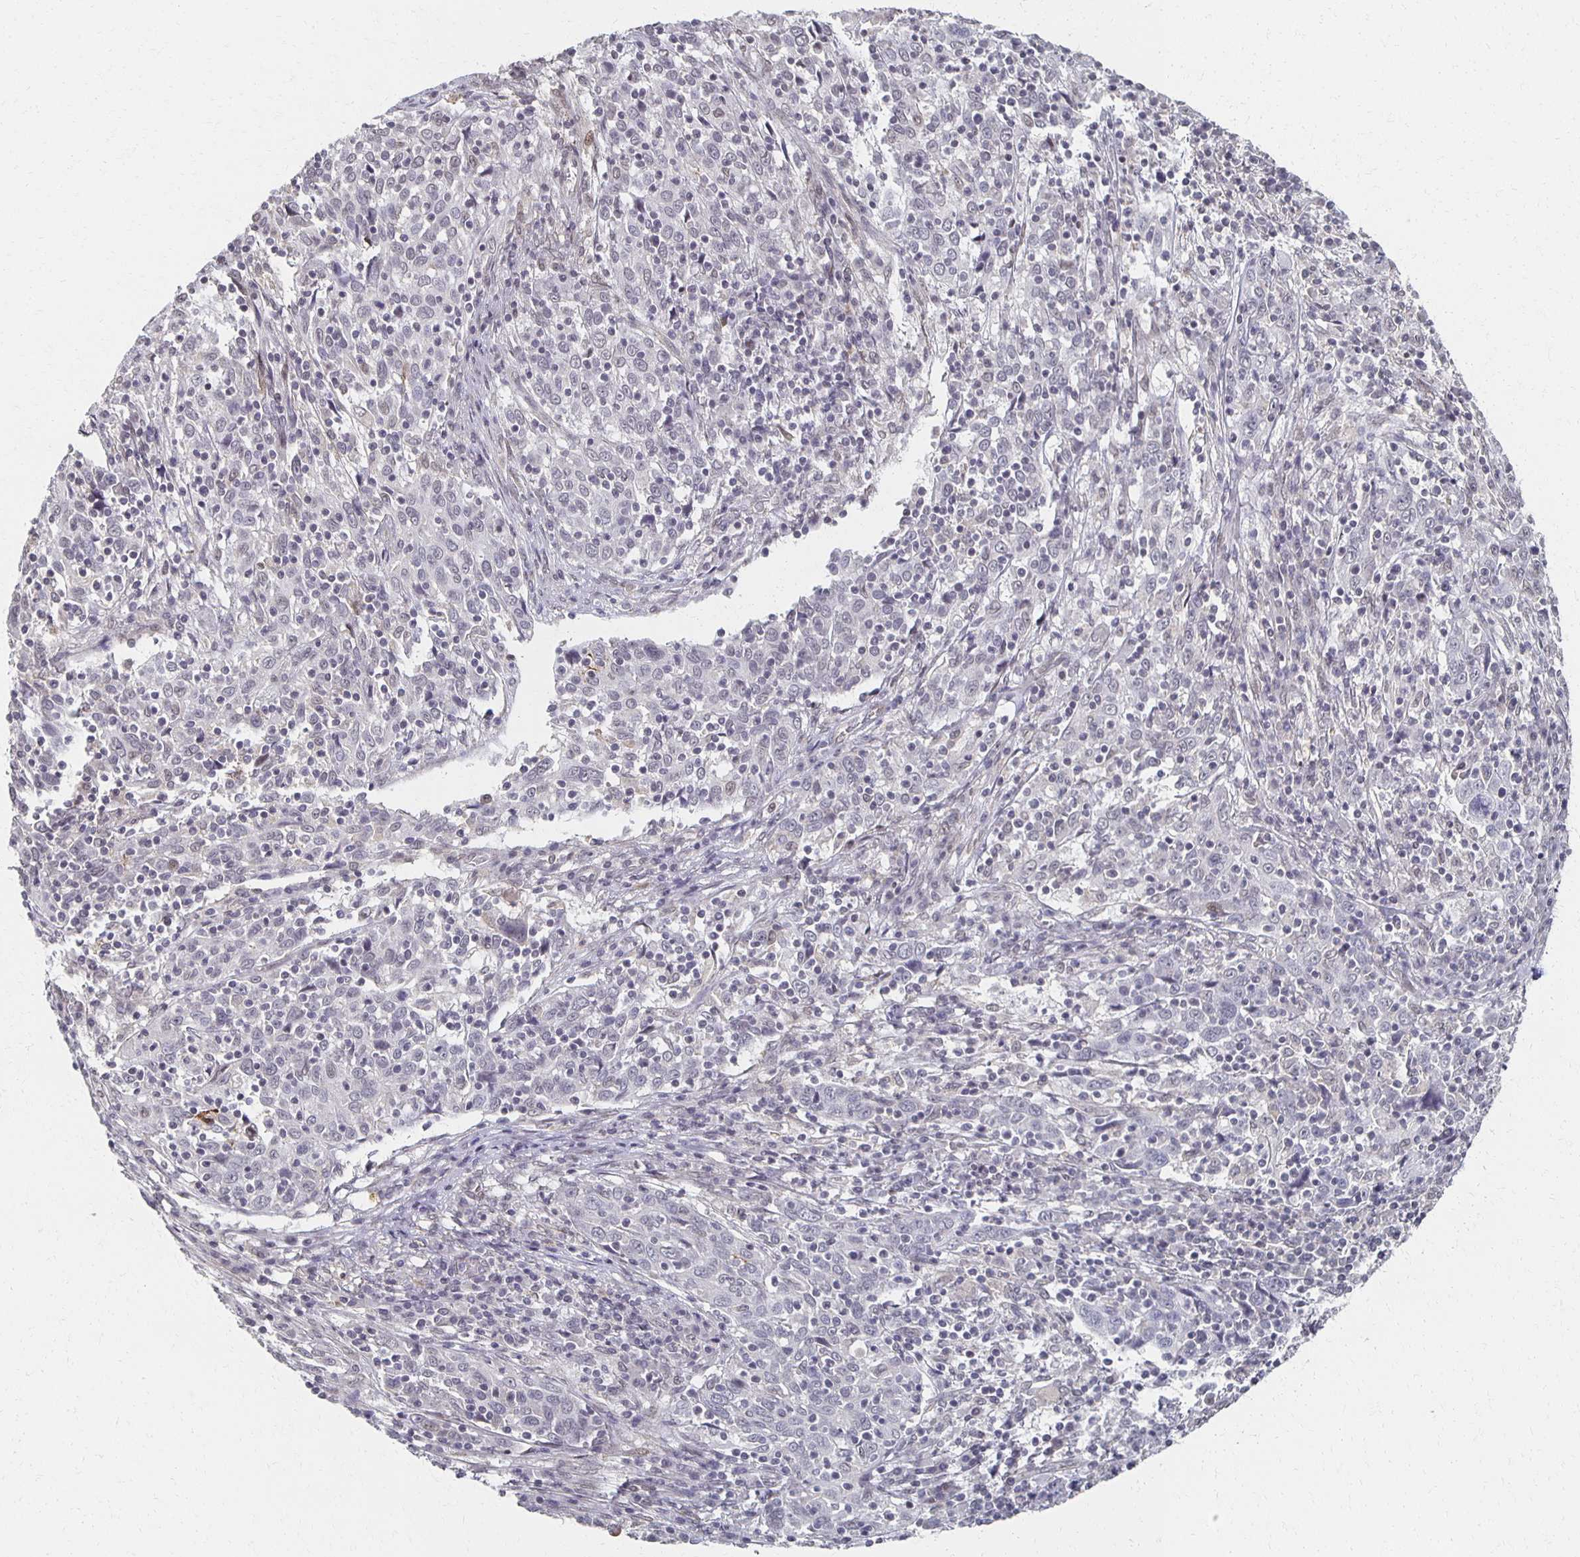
{"staining": {"intensity": "negative", "quantity": "none", "location": "none"}, "tissue": "cervical cancer", "cell_type": "Tumor cells", "image_type": "cancer", "snomed": [{"axis": "morphology", "description": "Squamous cell carcinoma, NOS"}, {"axis": "topography", "description": "Cervix"}], "caption": "Tumor cells show no significant positivity in cervical cancer (squamous cell carcinoma).", "gene": "DAB1", "patient": {"sex": "female", "age": 46}}